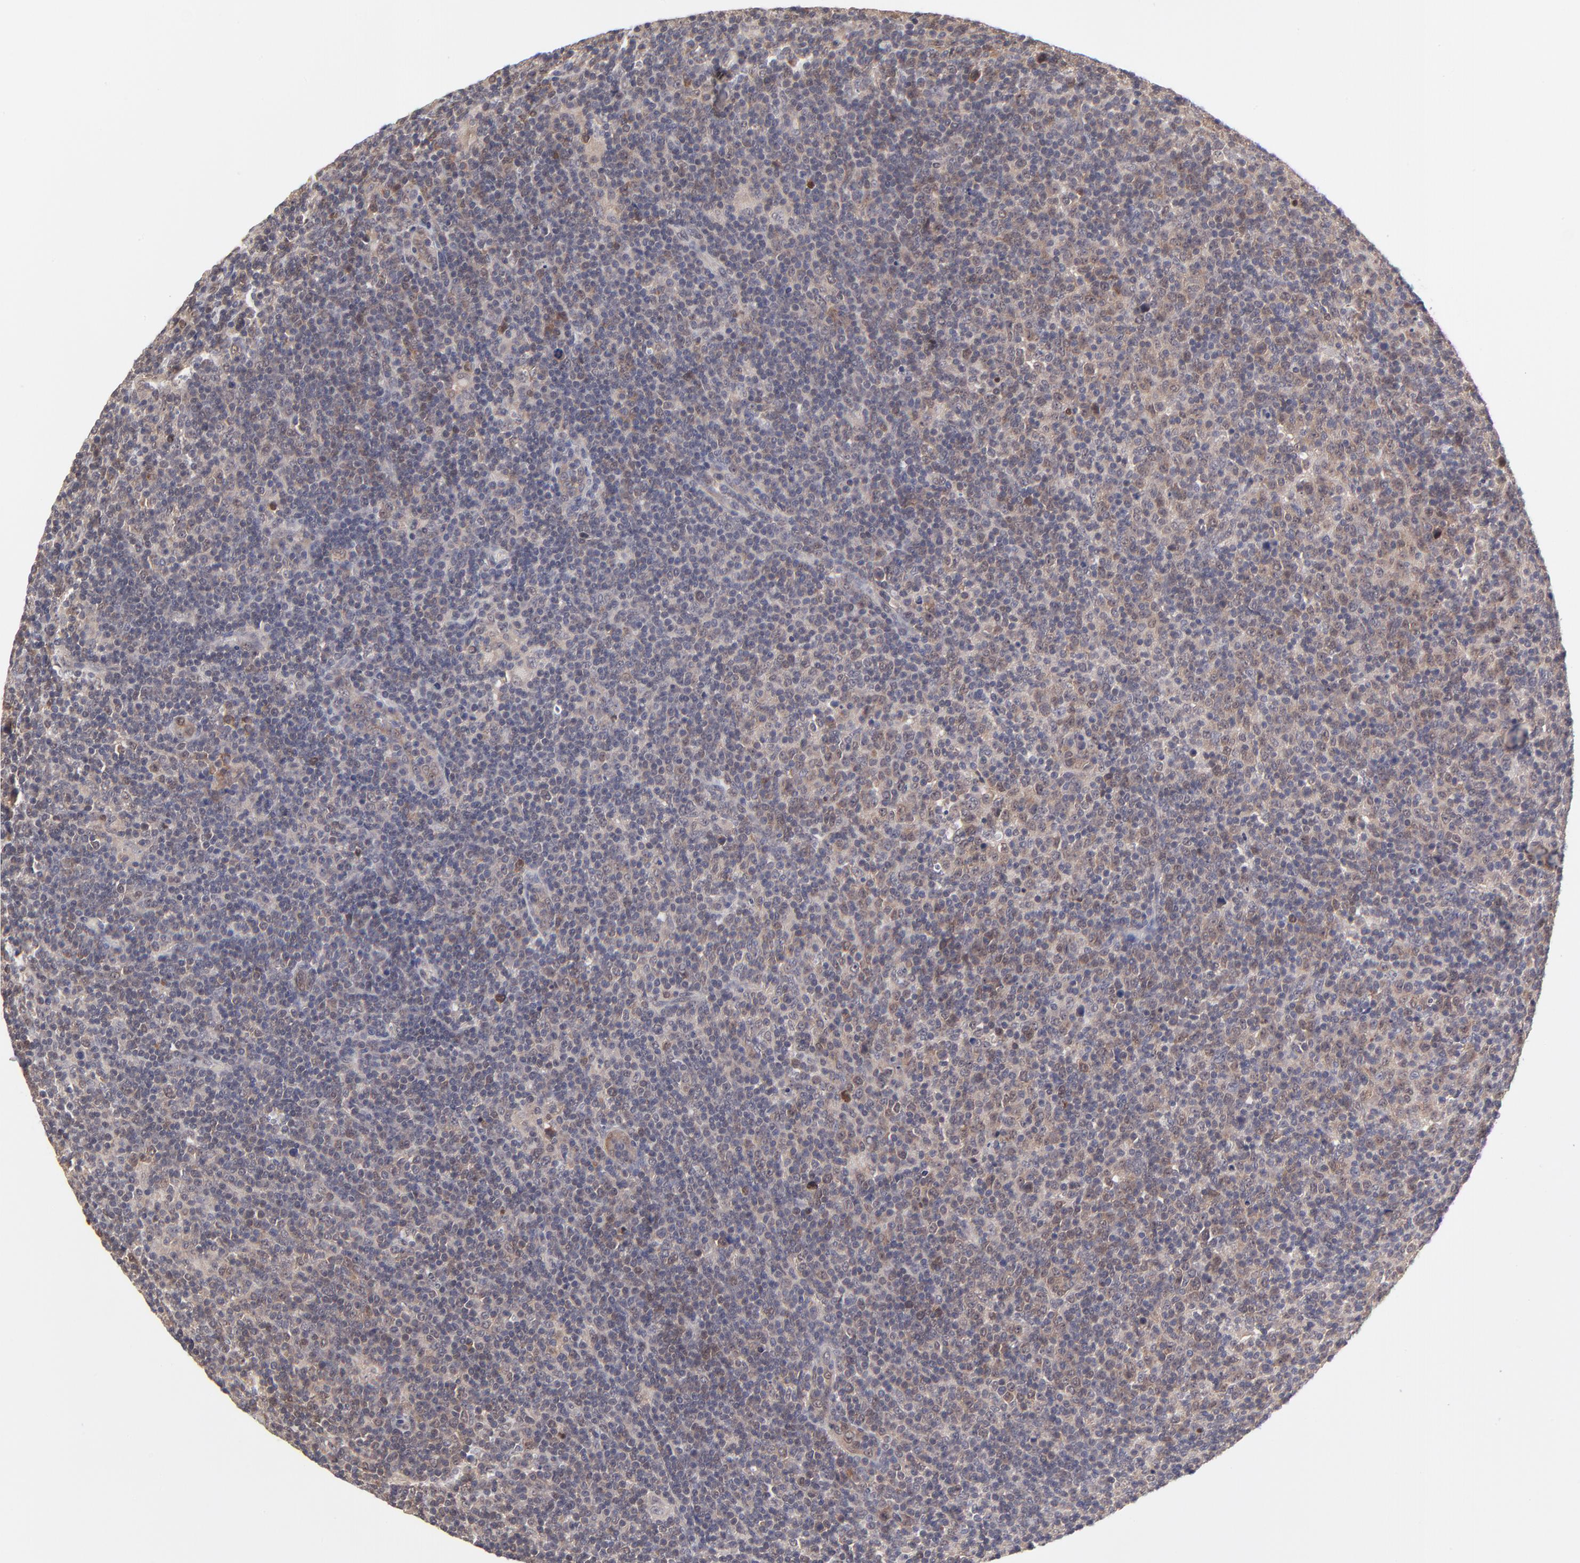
{"staining": {"intensity": "weak", "quantity": ">75%", "location": "cytoplasmic/membranous"}, "tissue": "lymphoma", "cell_type": "Tumor cells", "image_type": "cancer", "snomed": [{"axis": "morphology", "description": "Malignant lymphoma, non-Hodgkin's type, Low grade"}, {"axis": "topography", "description": "Lymph node"}], "caption": "Immunohistochemical staining of malignant lymphoma, non-Hodgkin's type (low-grade) demonstrates low levels of weak cytoplasmic/membranous positivity in about >75% of tumor cells. (DAB IHC with brightfield microscopy, high magnification).", "gene": "UBE2E3", "patient": {"sex": "male", "age": 70}}